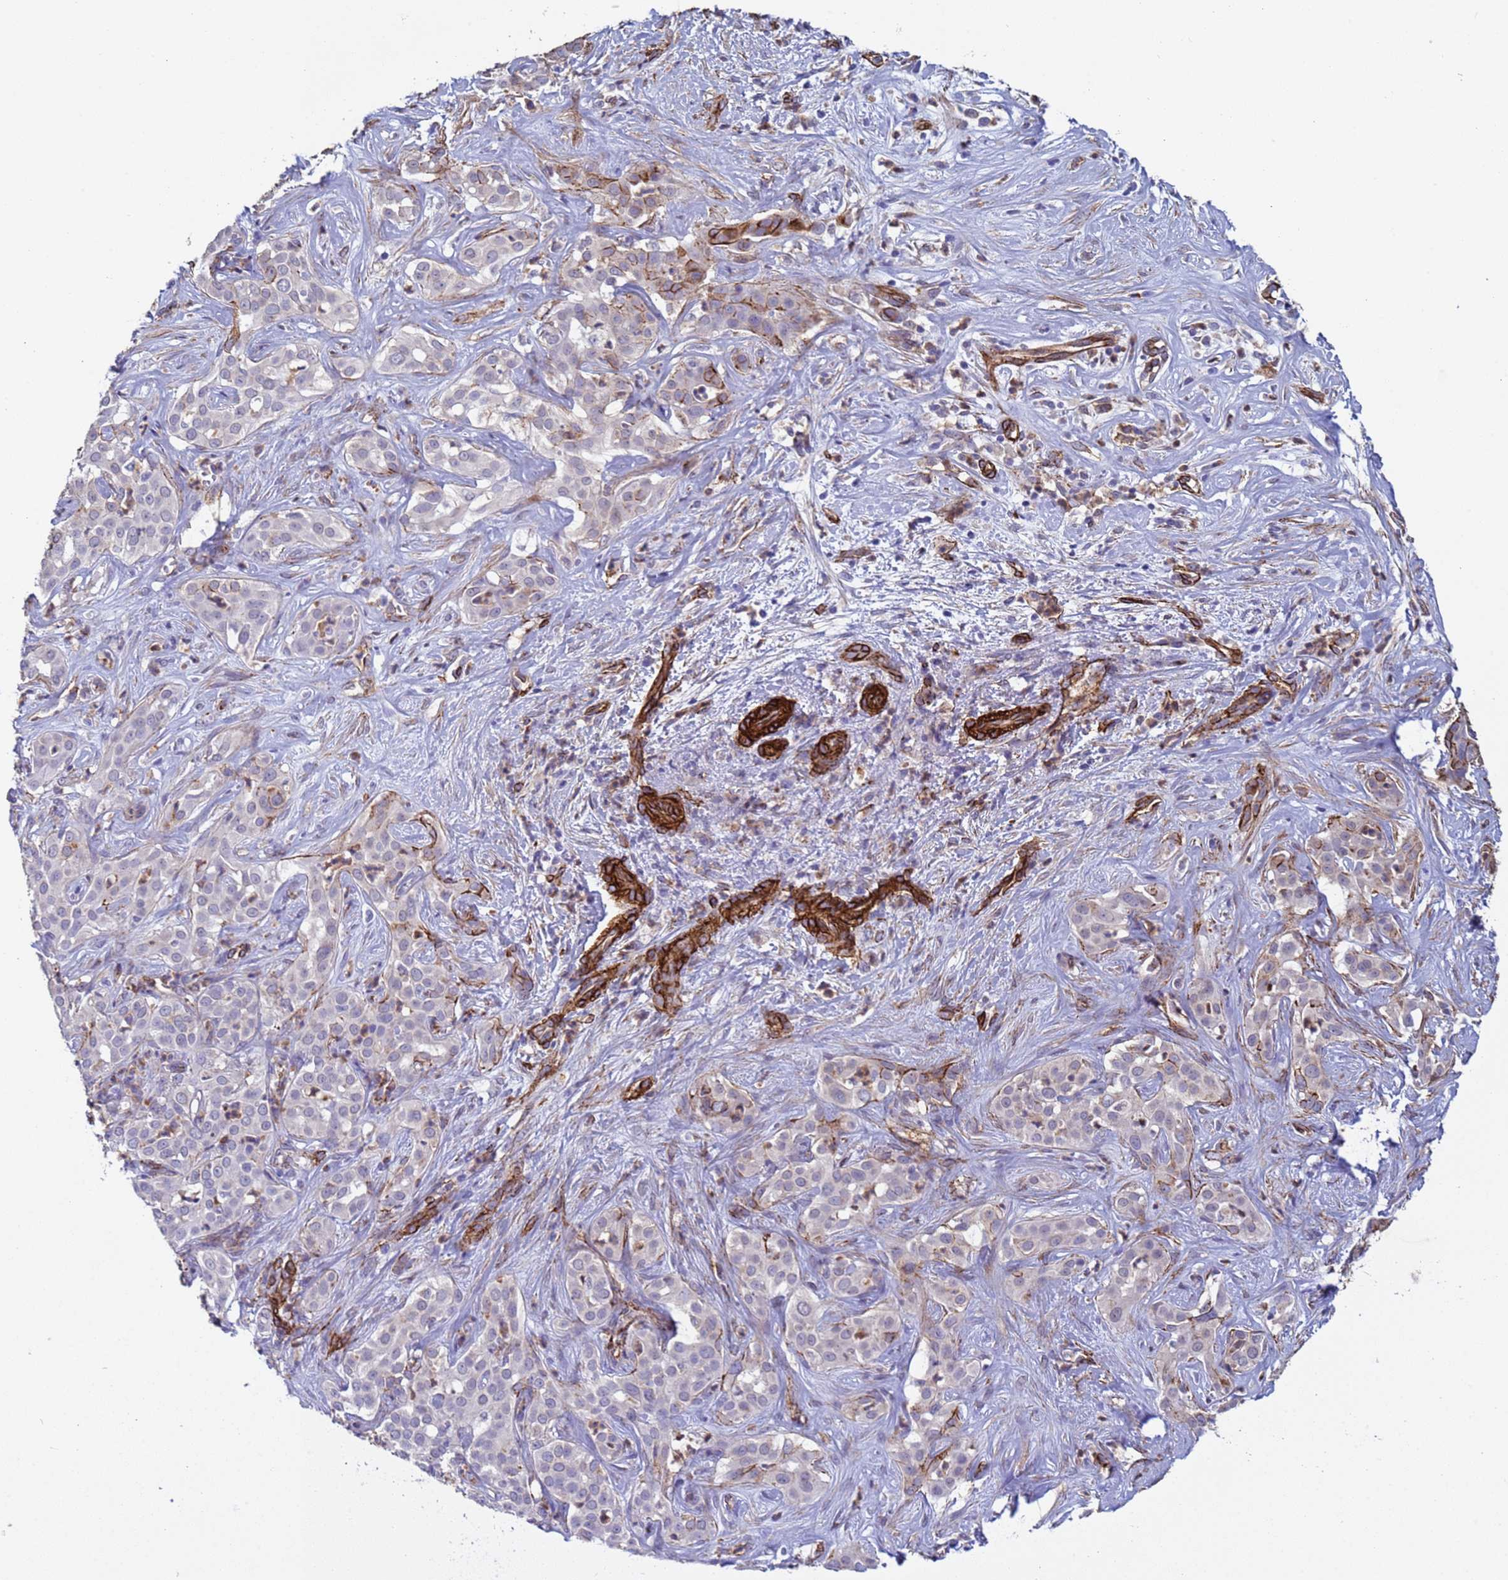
{"staining": {"intensity": "moderate", "quantity": "<25%", "location": "cytoplasmic/membranous"}, "tissue": "liver cancer", "cell_type": "Tumor cells", "image_type": "cancer", "snomed": [{"axis": "morphology", "description": "Cholangiocarcinoma"}, {"axis": "topography", "description": "Liver"}], "caption": "Moderate cytoplasmic/membranous positivity for a protein is appreciated in approximately <25% of tumor cells of cholangiocarcinoma (liver) using immunohistochemistry (IHC).", "gene": "GASK1A", "patient": {"sex": "male", "age": 67}}